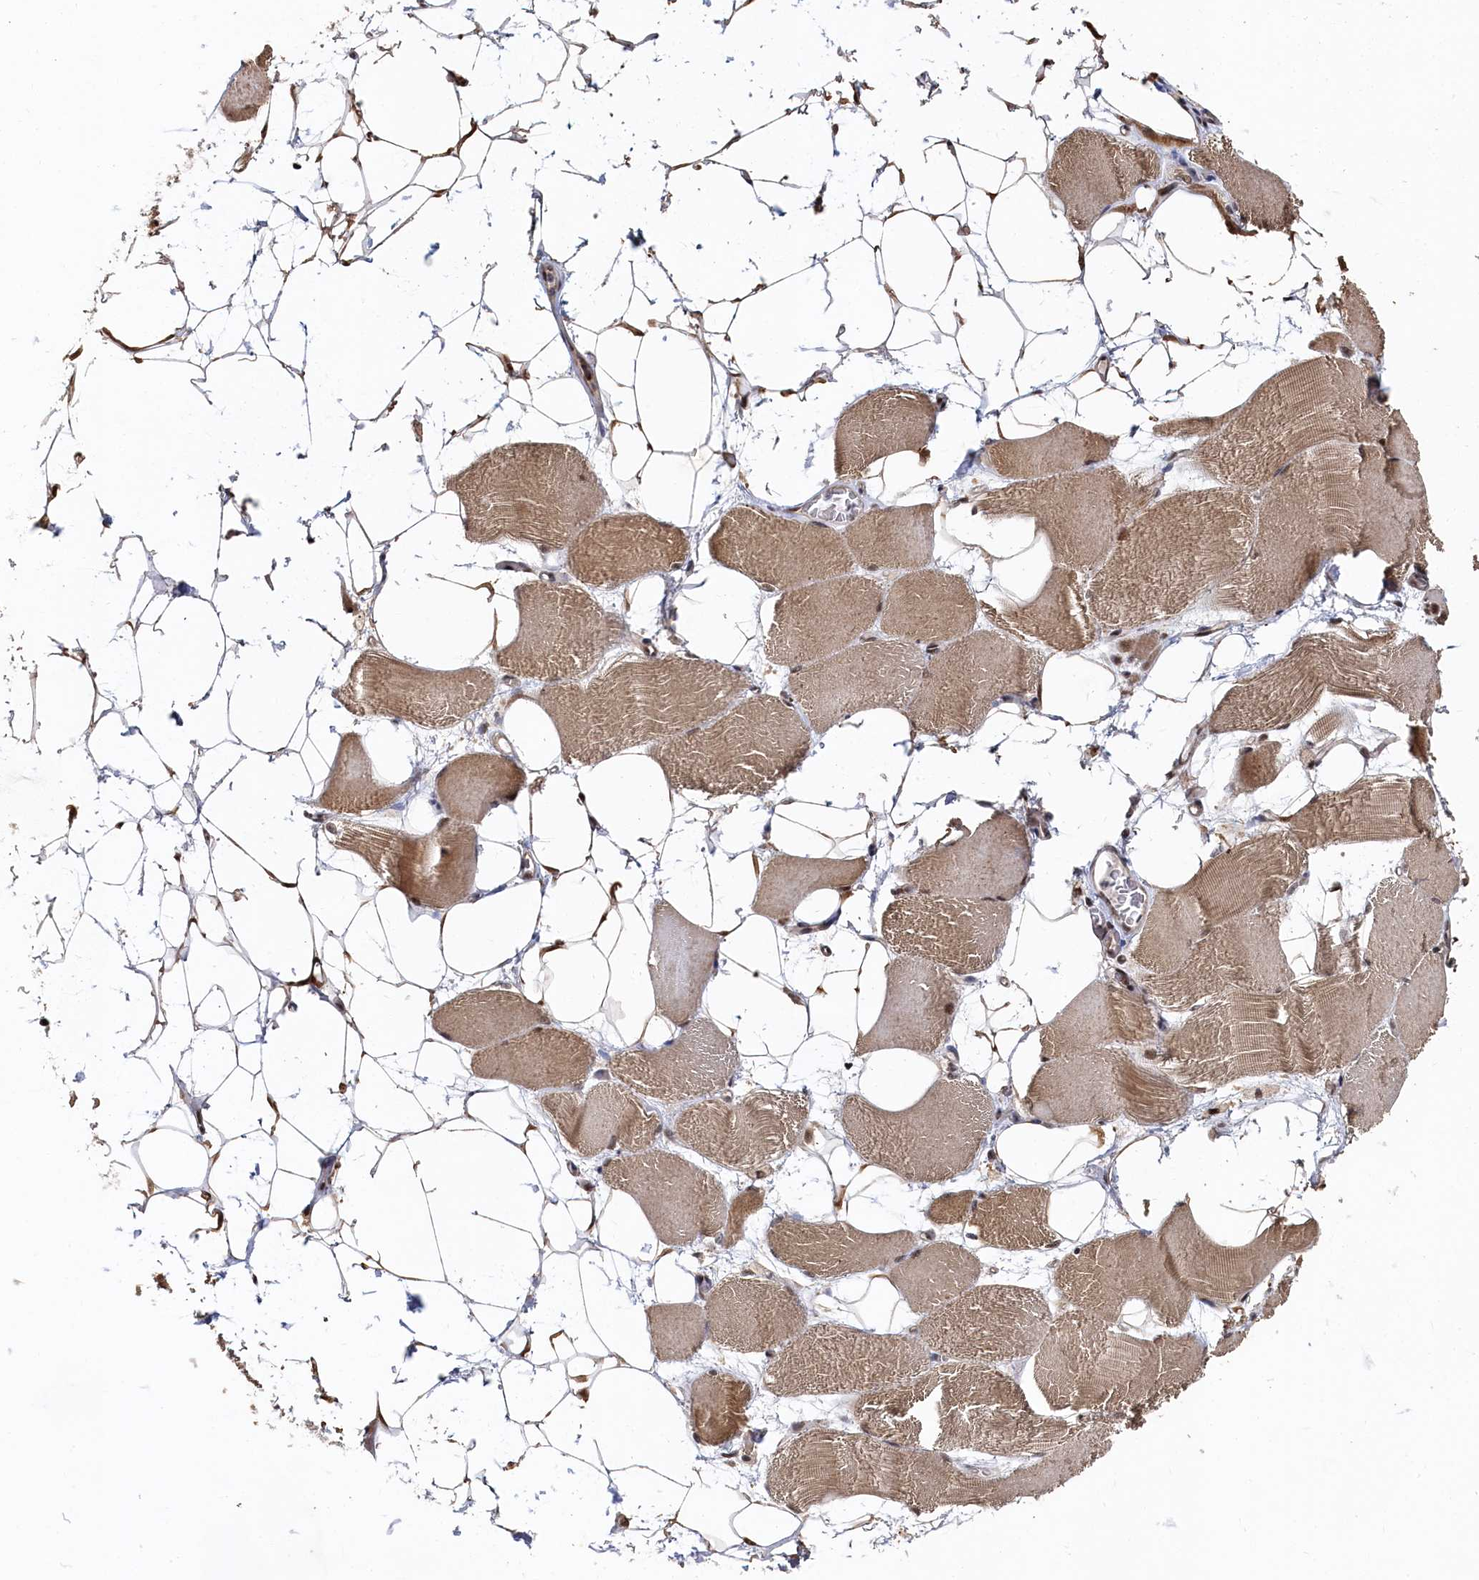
{"staining": {"intensity": "moderate", "quantity": ">75%", "location": "cytoplasmic/membranous,nuclear"}, "tissue": "skeletal muscle", "cell_type": "Myocytes", "image_type": "normal", "snomed": [{"axis": "morphology", "description": "Normal tissue, NOS"}, {"axis": "topography", "description": "Skeletal muscle"}, {"axis": "topography", "description": "Parathyroid gland"}], "caption": "About >75% of myocytes in unremarkable human skeletal muscle show moderate cytoplasmic/membranous,nuclear protein expression as visualized by brown immunohistochemical staining.", "gene": "BUB3", "patient": {"sex": "female", "age": 37}}